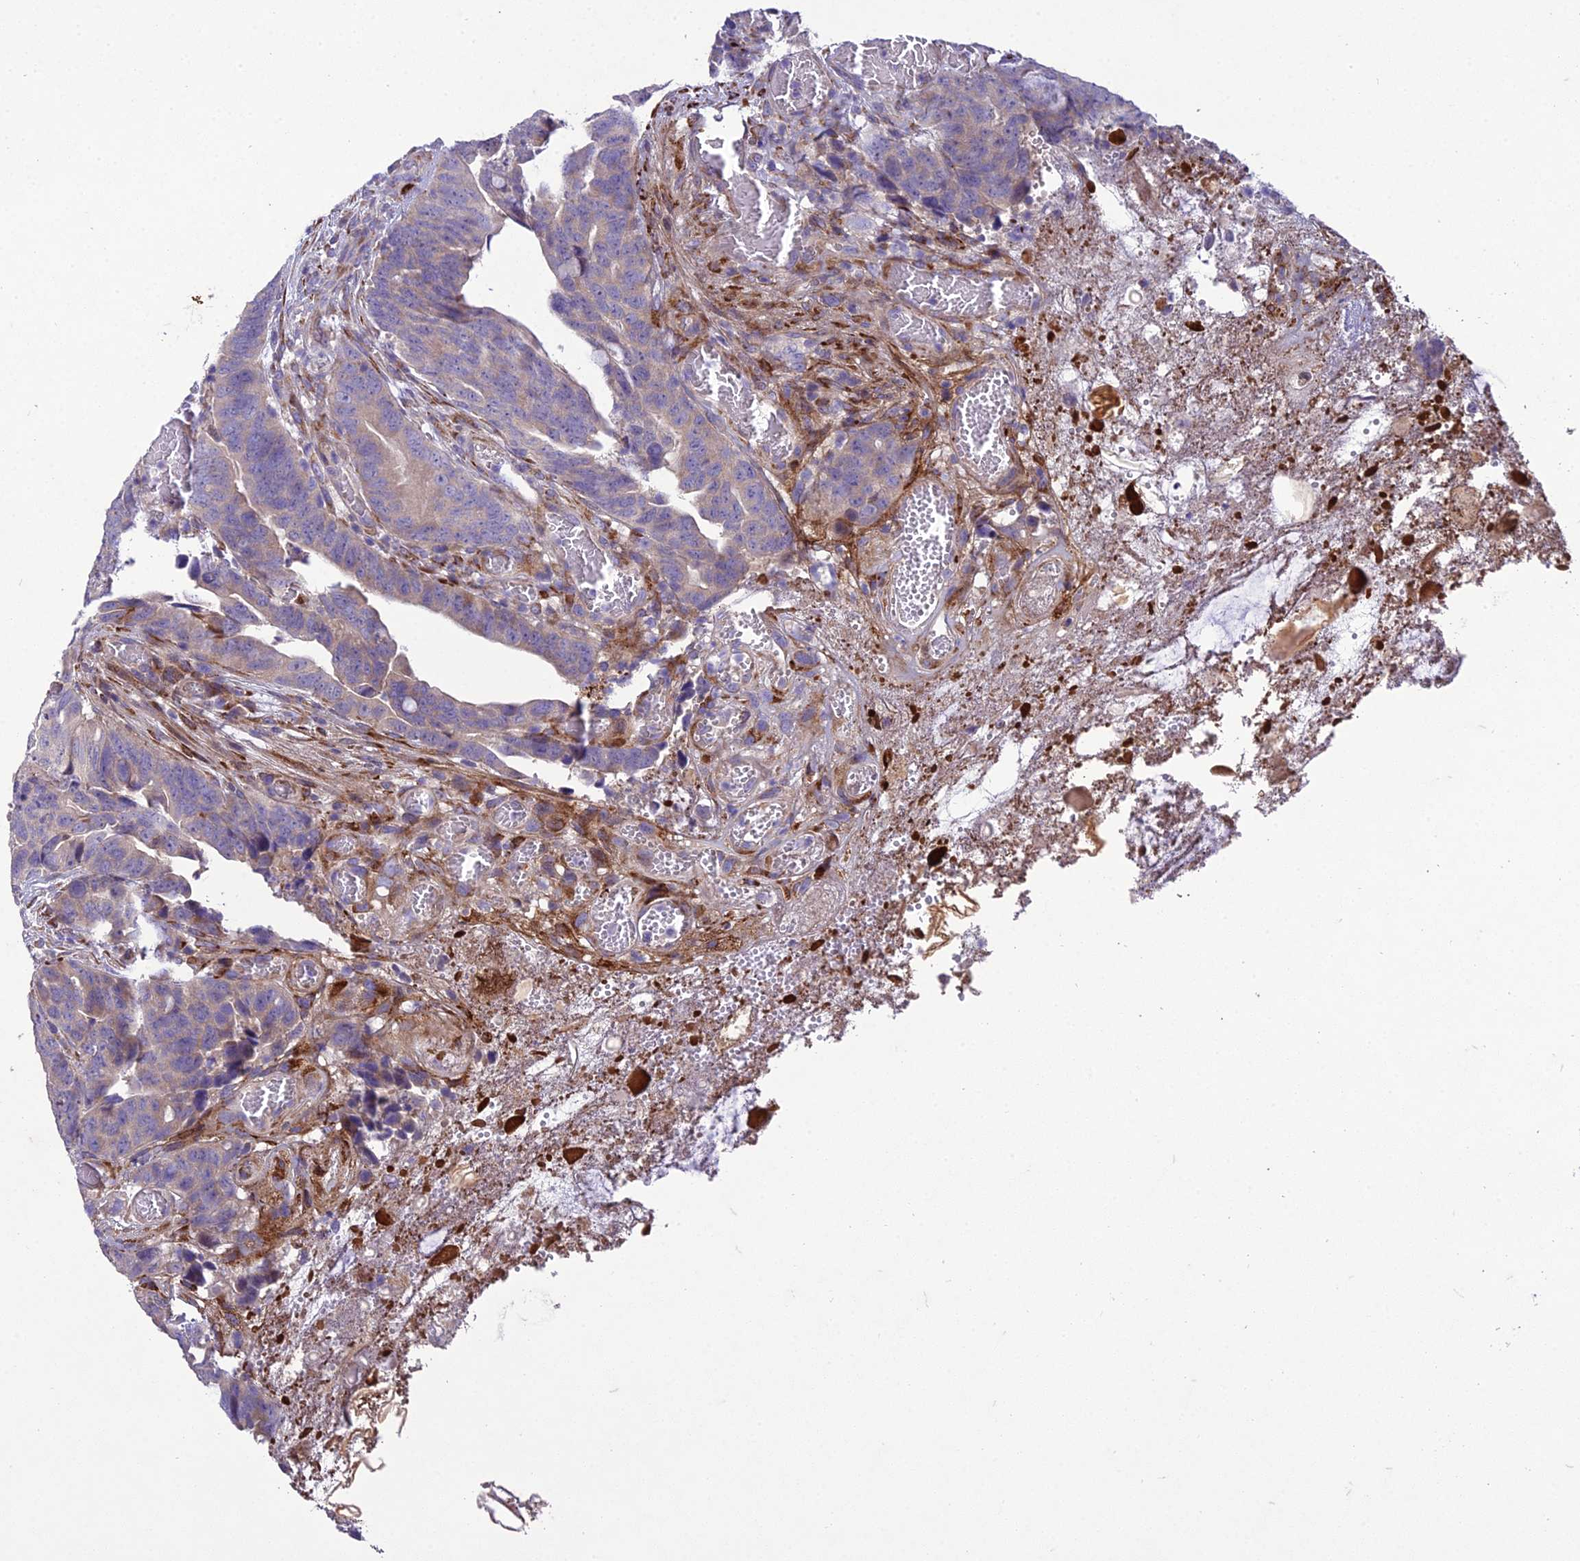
{"staining": {"intensity": "negative", "quantity": "none", "location": "none"}, "tissue": "colorectal cancer", "cell_type": "Tumor cells", "image_type": "cancer", "snomed": [{"axis": "morphology", "description": "Adenocarcinoma, NOS"}, {"axis": "topography", "description": "Colon"}], "caption": "IHC of adenocarcinoma (colorectal) demonstrates no expression in tumor cells. (DAB IHC visualized using brightfield microscopy, high magnification).", "gene": "ADIPOR2", "patient": {"sex": "female", "age": 82}}